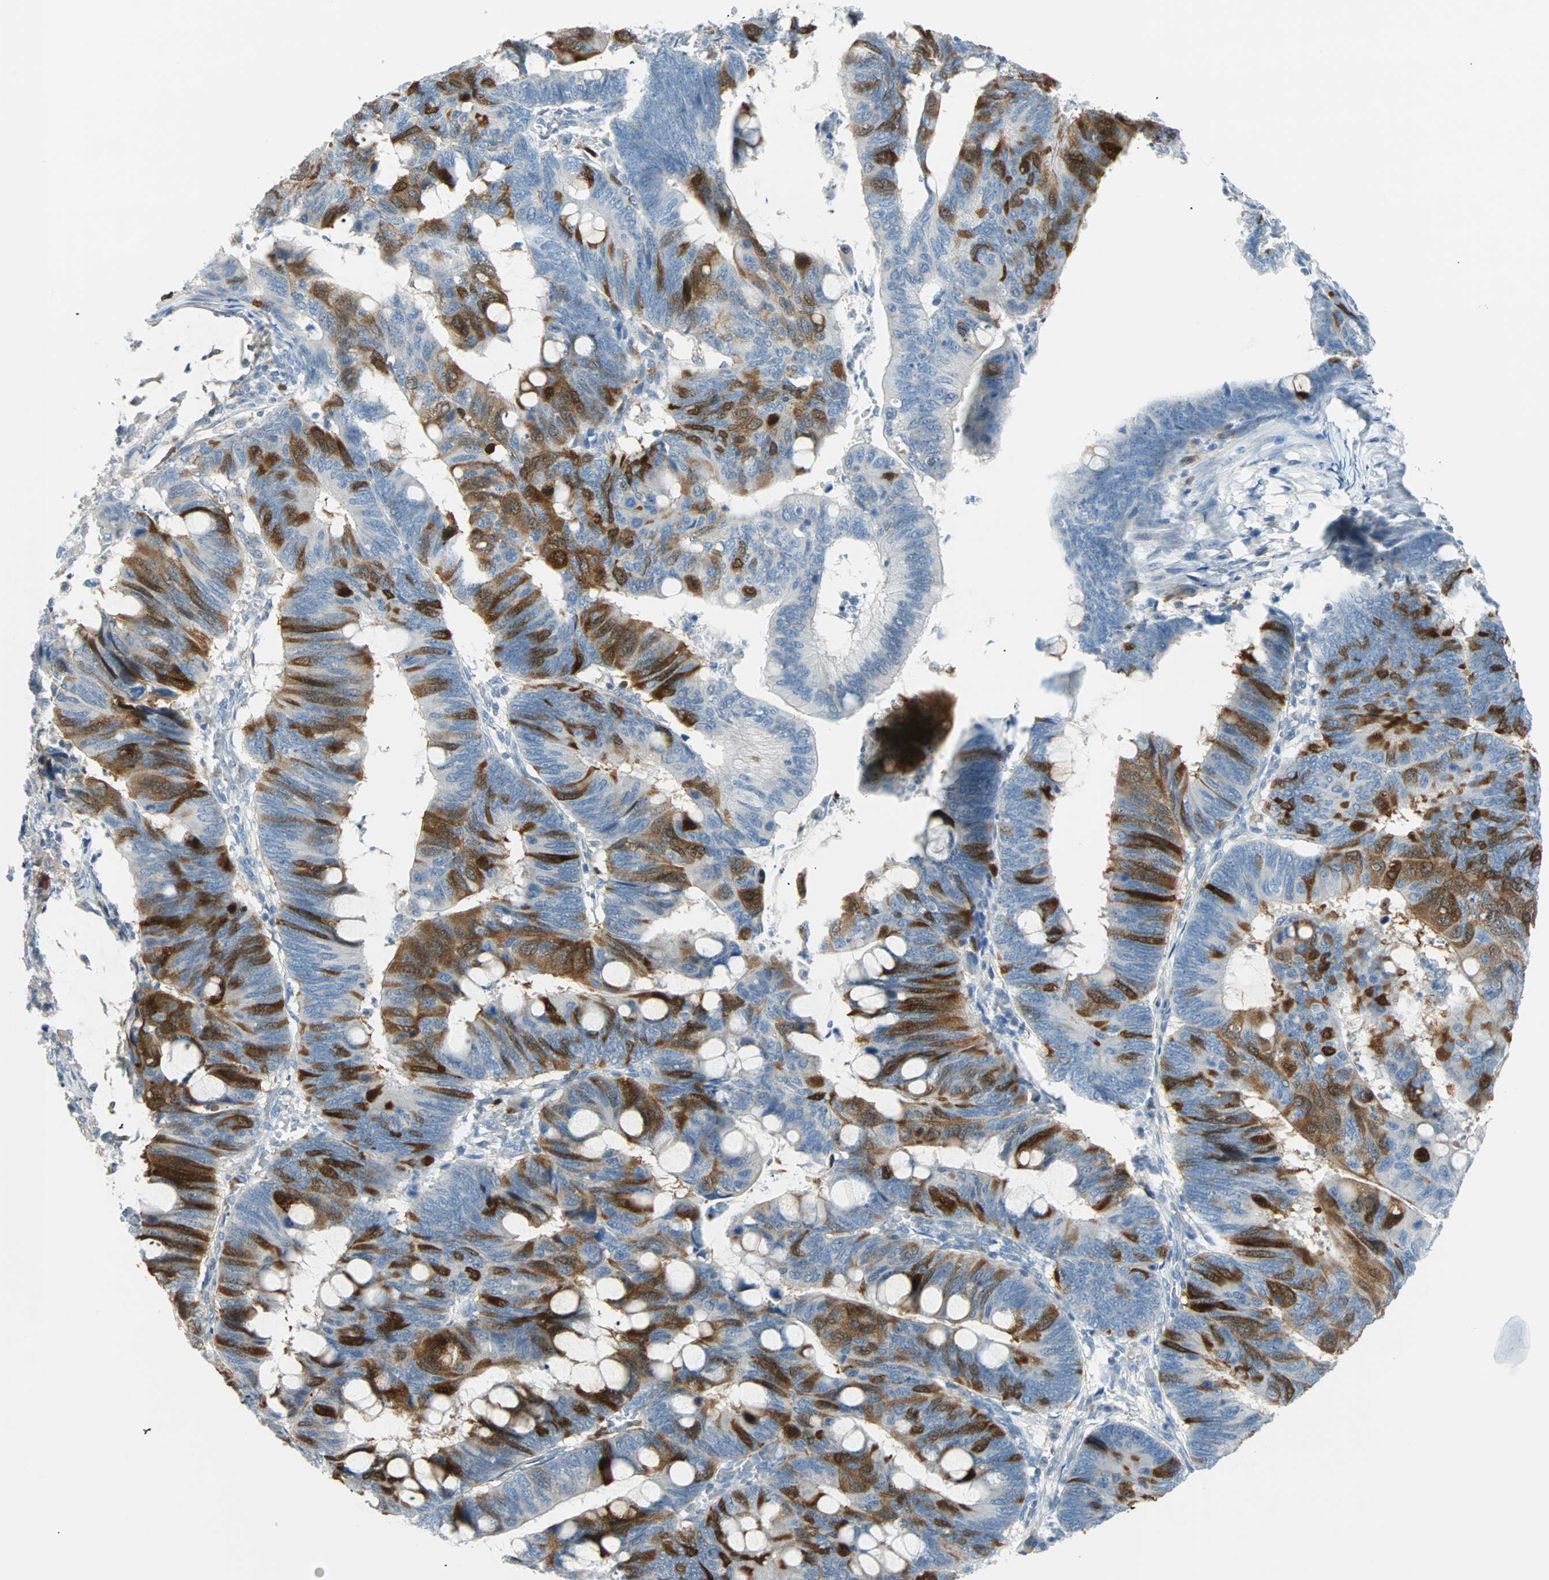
{"staining": {"intensity": "strong", "quantity": "25%-75%", "location": "cytoplasmic/membranous,nuclear"}, "tissue": "colorectal cancer", "cell_type": "Tumor cells", "image_type": "cancer", "snomed": [{"axis": "morphology", "description": "Normal tissue, NOS"}, {"axis": "morphology", "description": "Adenocarcinoma, NOS"}, {"axis": "topography", "description": "Rectum"}, {"axis": "topography", "description": "Peripheral nerve tissue"}], "caption": "The histopathology image shows immunohistochemical staining of colorectal adenocarcinoma. There is strong cytoplasmic/membranous and nuclear positivity is seen in about 25%-75% of tumor cells.", "gene": "PTTG1", "patient": {"sex": "male", "age": 92}}